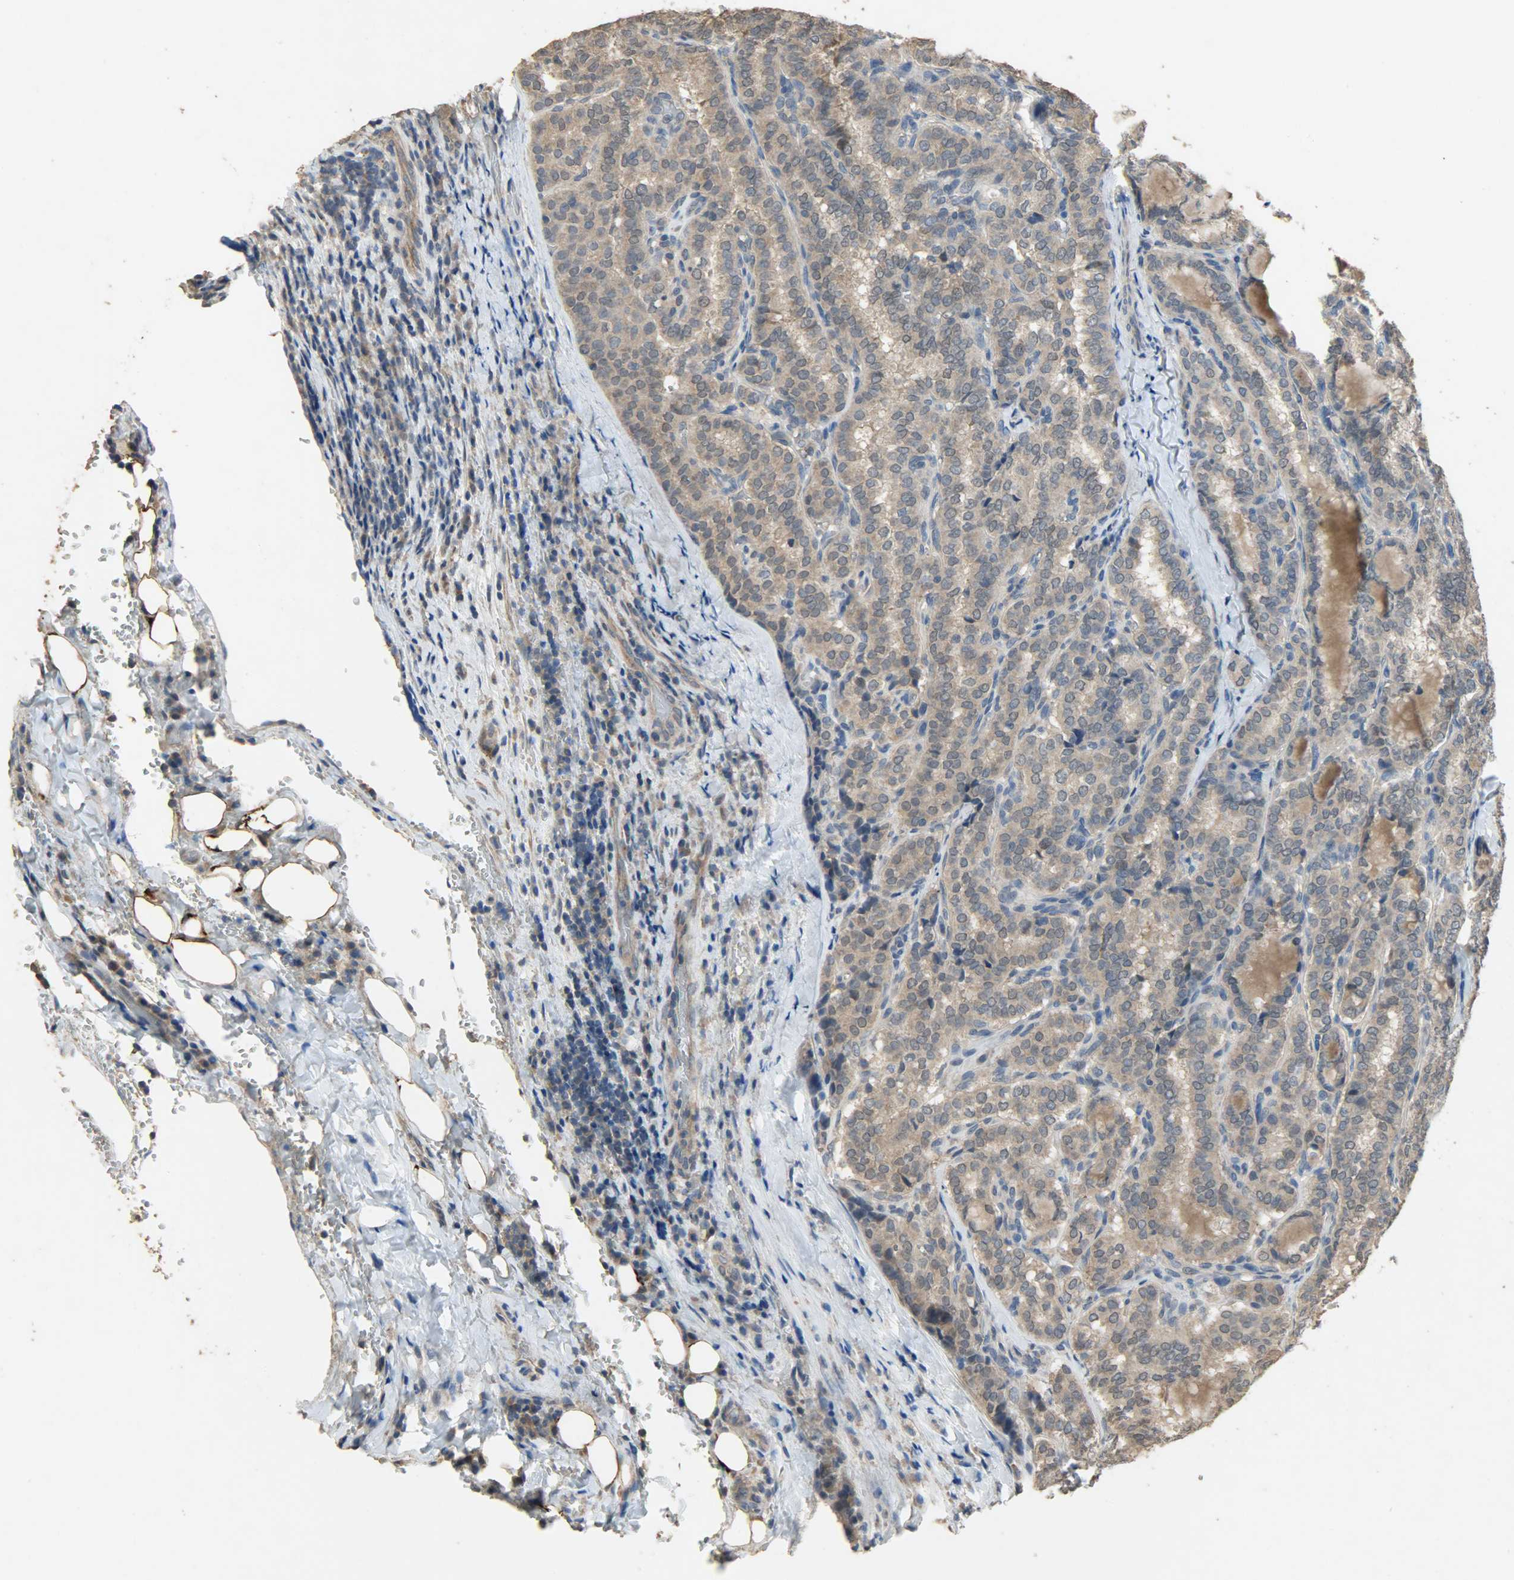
{"staining": {"intensity": "moderate", "quantity": ">75%", "location": "cytoplasmic/membranous"}, "tissue": "thyroid cancer", "cell_type": "Tumor cells", "image_type": "cancer", "snomed": [{"axis": "morphology", "description": "Papillary adenocarcinoma, NOS"}, {"axis": "topography", "description": "Thyroid gland"}], "caption": "Thyroid cancer (papillary adenocarcinoma) was stained to show a protein in brown. There is medium levels of moderate cytoplasmic/membranous positivity in approximately >75% of tumor cells.", "gene": "CDKN2C", "patient": {"sex": "female", "age": 30}}